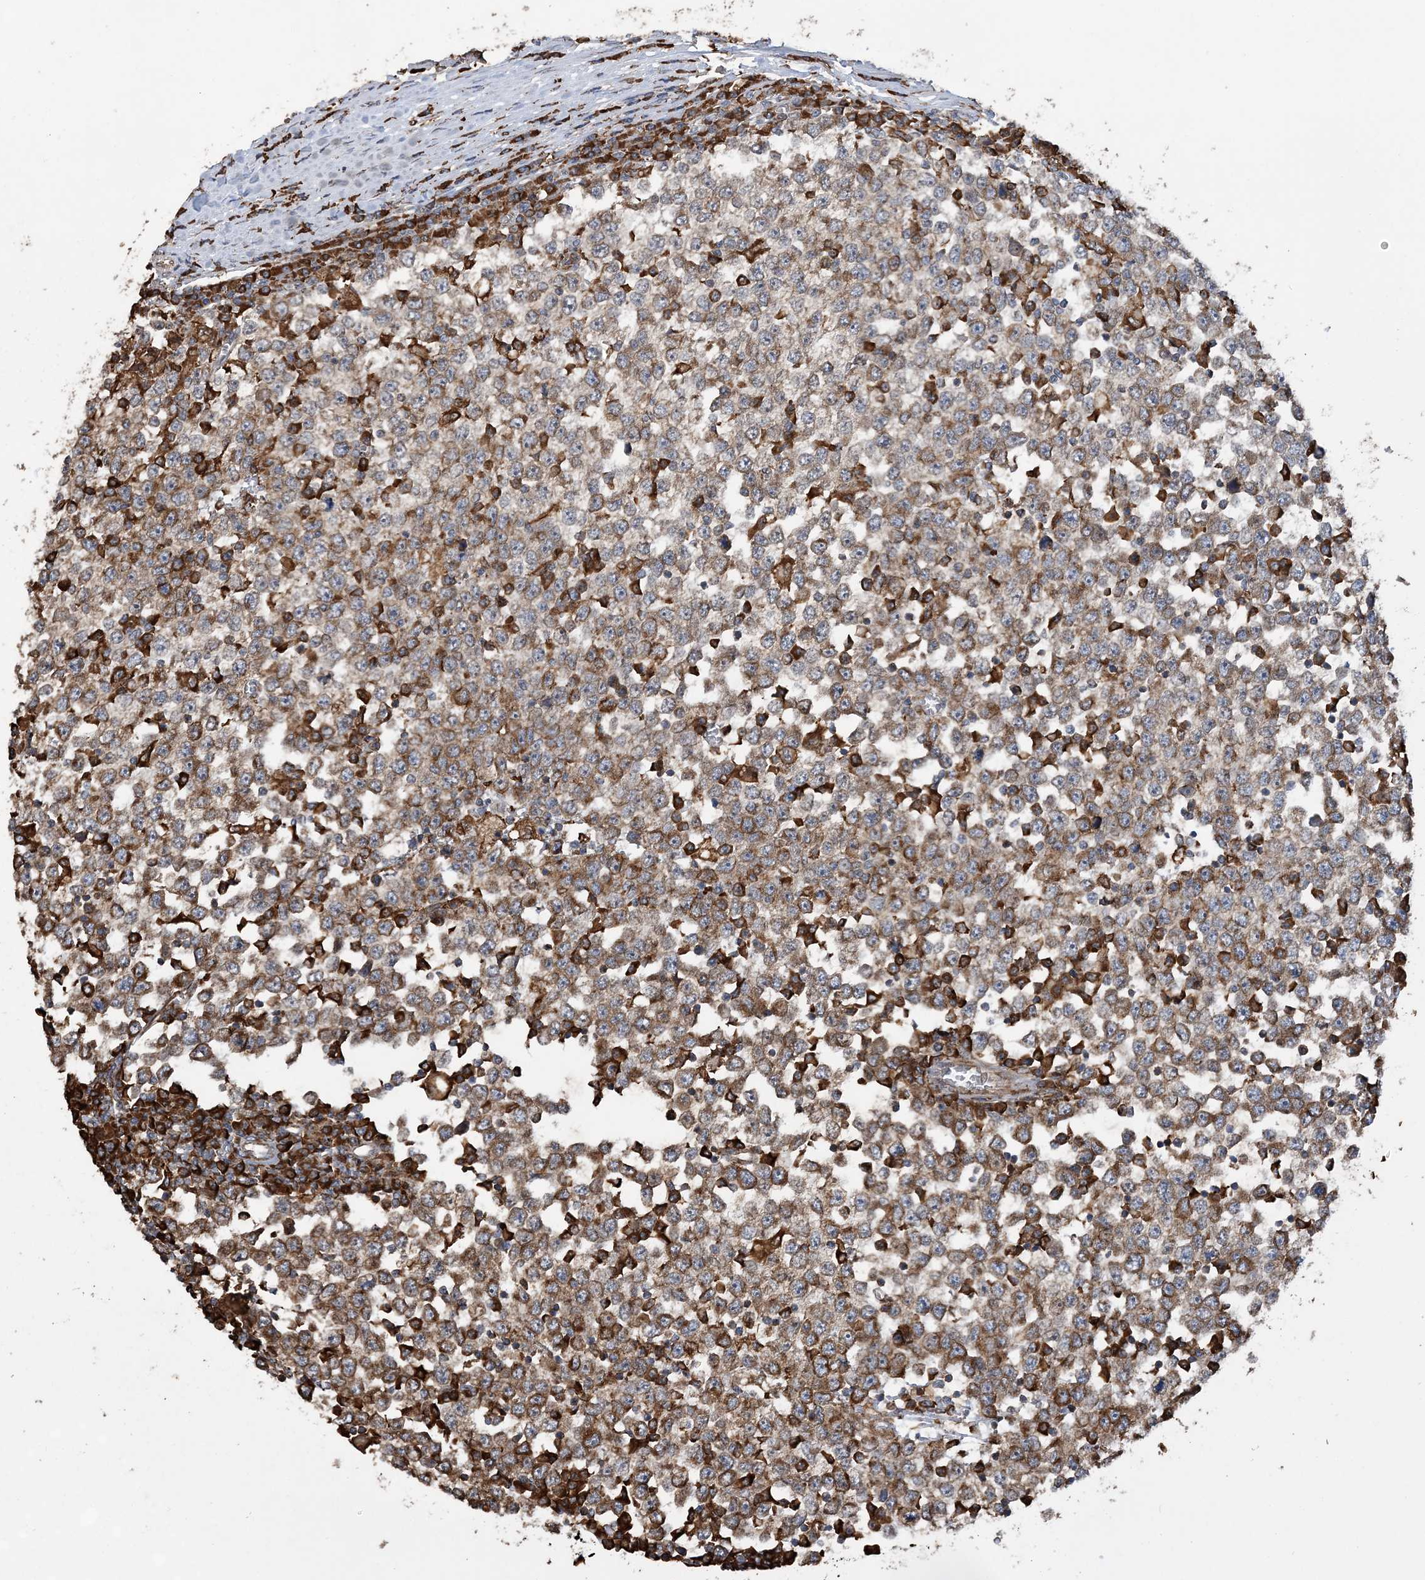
{"staining": {"intensity": "moderate", "quantity": ">75%", "location": "cytoplasmic/membranous"}, "tissue": "testis cancer", "cell_type": "Tumor cells", "image_type": "cancer", "snomed": [{"axis": "morphology", "description": "Seminoma, NOS"}, {"axis": "topography", "description": "Testis"}], "caption": "Testis cancer (seminoma) tissue reveals moderate cytoplasmic/membranous staining in approximately >75% of tumor cells", "gene": "WDR12", "patient": {"sex": "male", "age": 65}}